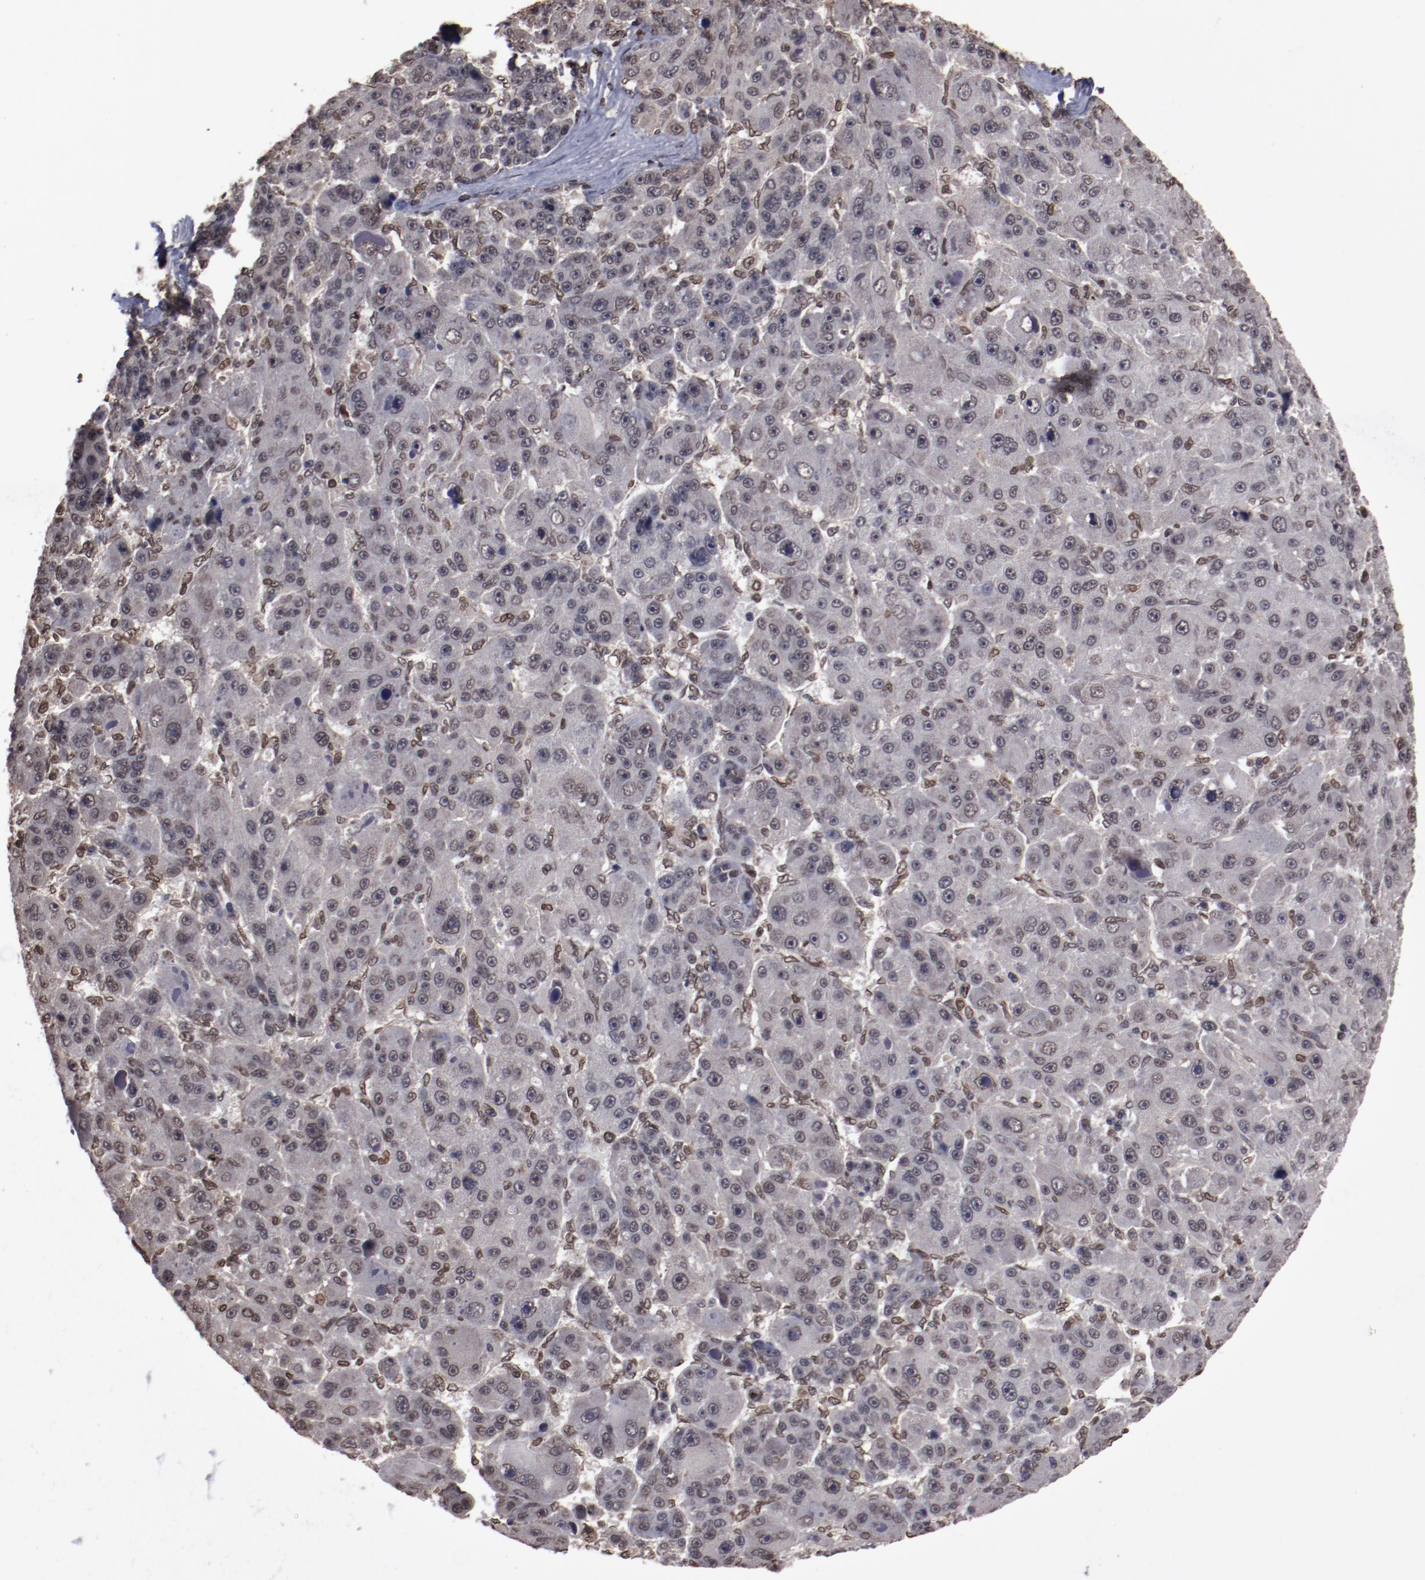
{"staining": {"intensity": "weak", "quantity": ">75%", "location": "nuclear"}, "tissue": "liver cancer", "cell_type": "Tumor cells", "image_type": "cancer", "snomed": [{"axis": "morphology", "description": "Carcinoma, Hepatocellular, NOS"}, {"axis": "topography", "description": "Liver"}], "caption": "The micrograph demonstrates a brown stain indicating the presence of a protein in the nuclear of tumor cells in liver hepatocellular carcinoma.", "gene": "AKT1", "patient": {"sex": "male", "age": 76}}